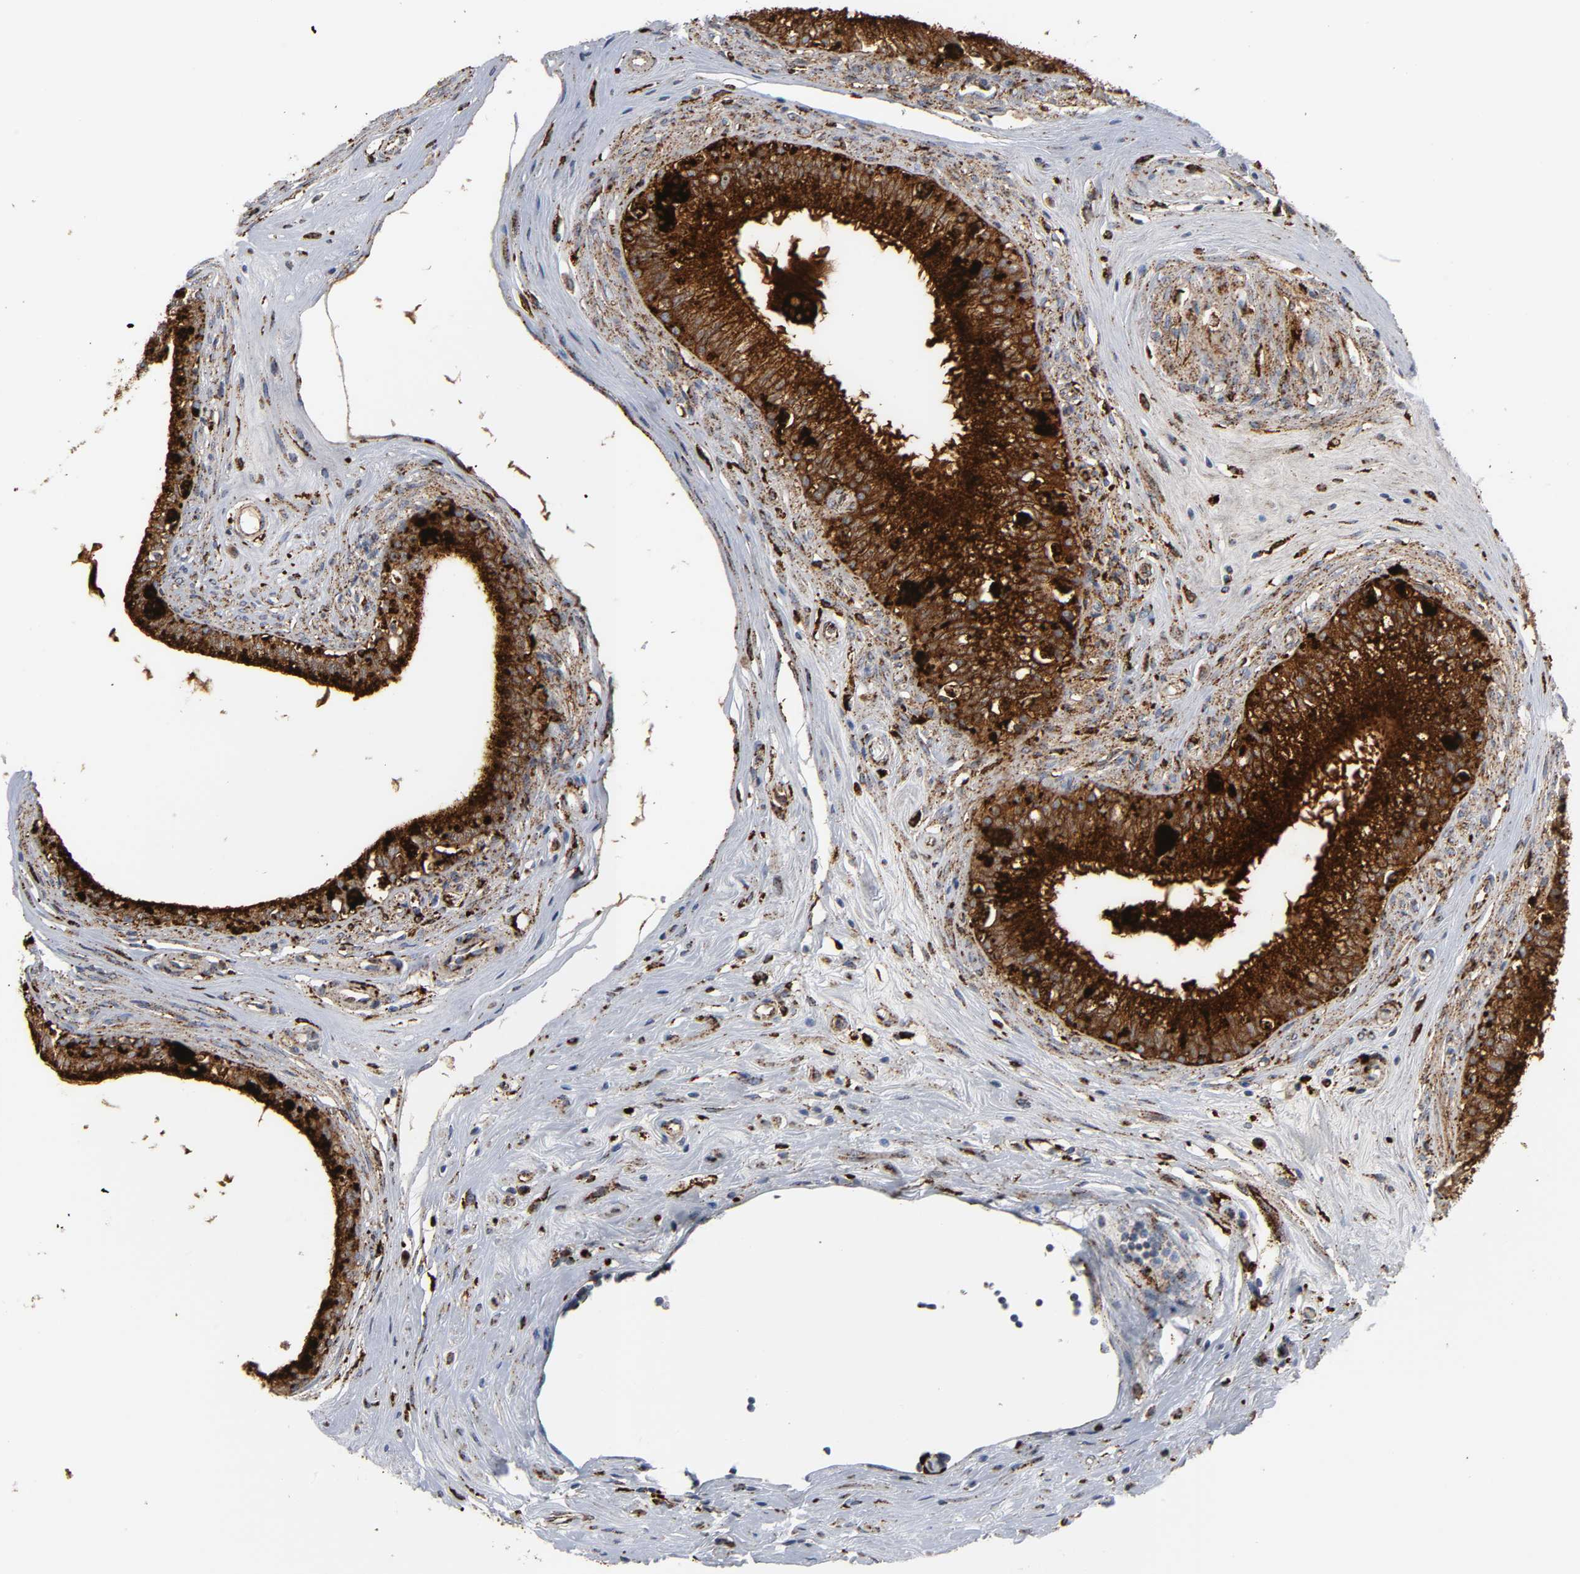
{"staining": {"intensity": "strong", "quantity": ">75%", "location": "cytoplasmic/membranous"}, "tissue": "epididymis", "cell_type": "Glandular cells", "image_type": "normal", "snomed": [{"axis": "morphology", "description": "Normal tissue, NOS"}, {"axis": "morphology", "description": "Inflammation, NOS"}, {"axis": "topography", "description": "Epididymis"}], "caption": "This histopathology image exhibits unremarkable epididymis stained with immunohistochemistry (IHC) to label a protein in brown. The cytoplasmic/membranous of glandular cells show strong positivity for the protein. Nuclei are counter-stained blue.", "gene": "PSAP", "patient": {"sex": "male", "age": 84}}